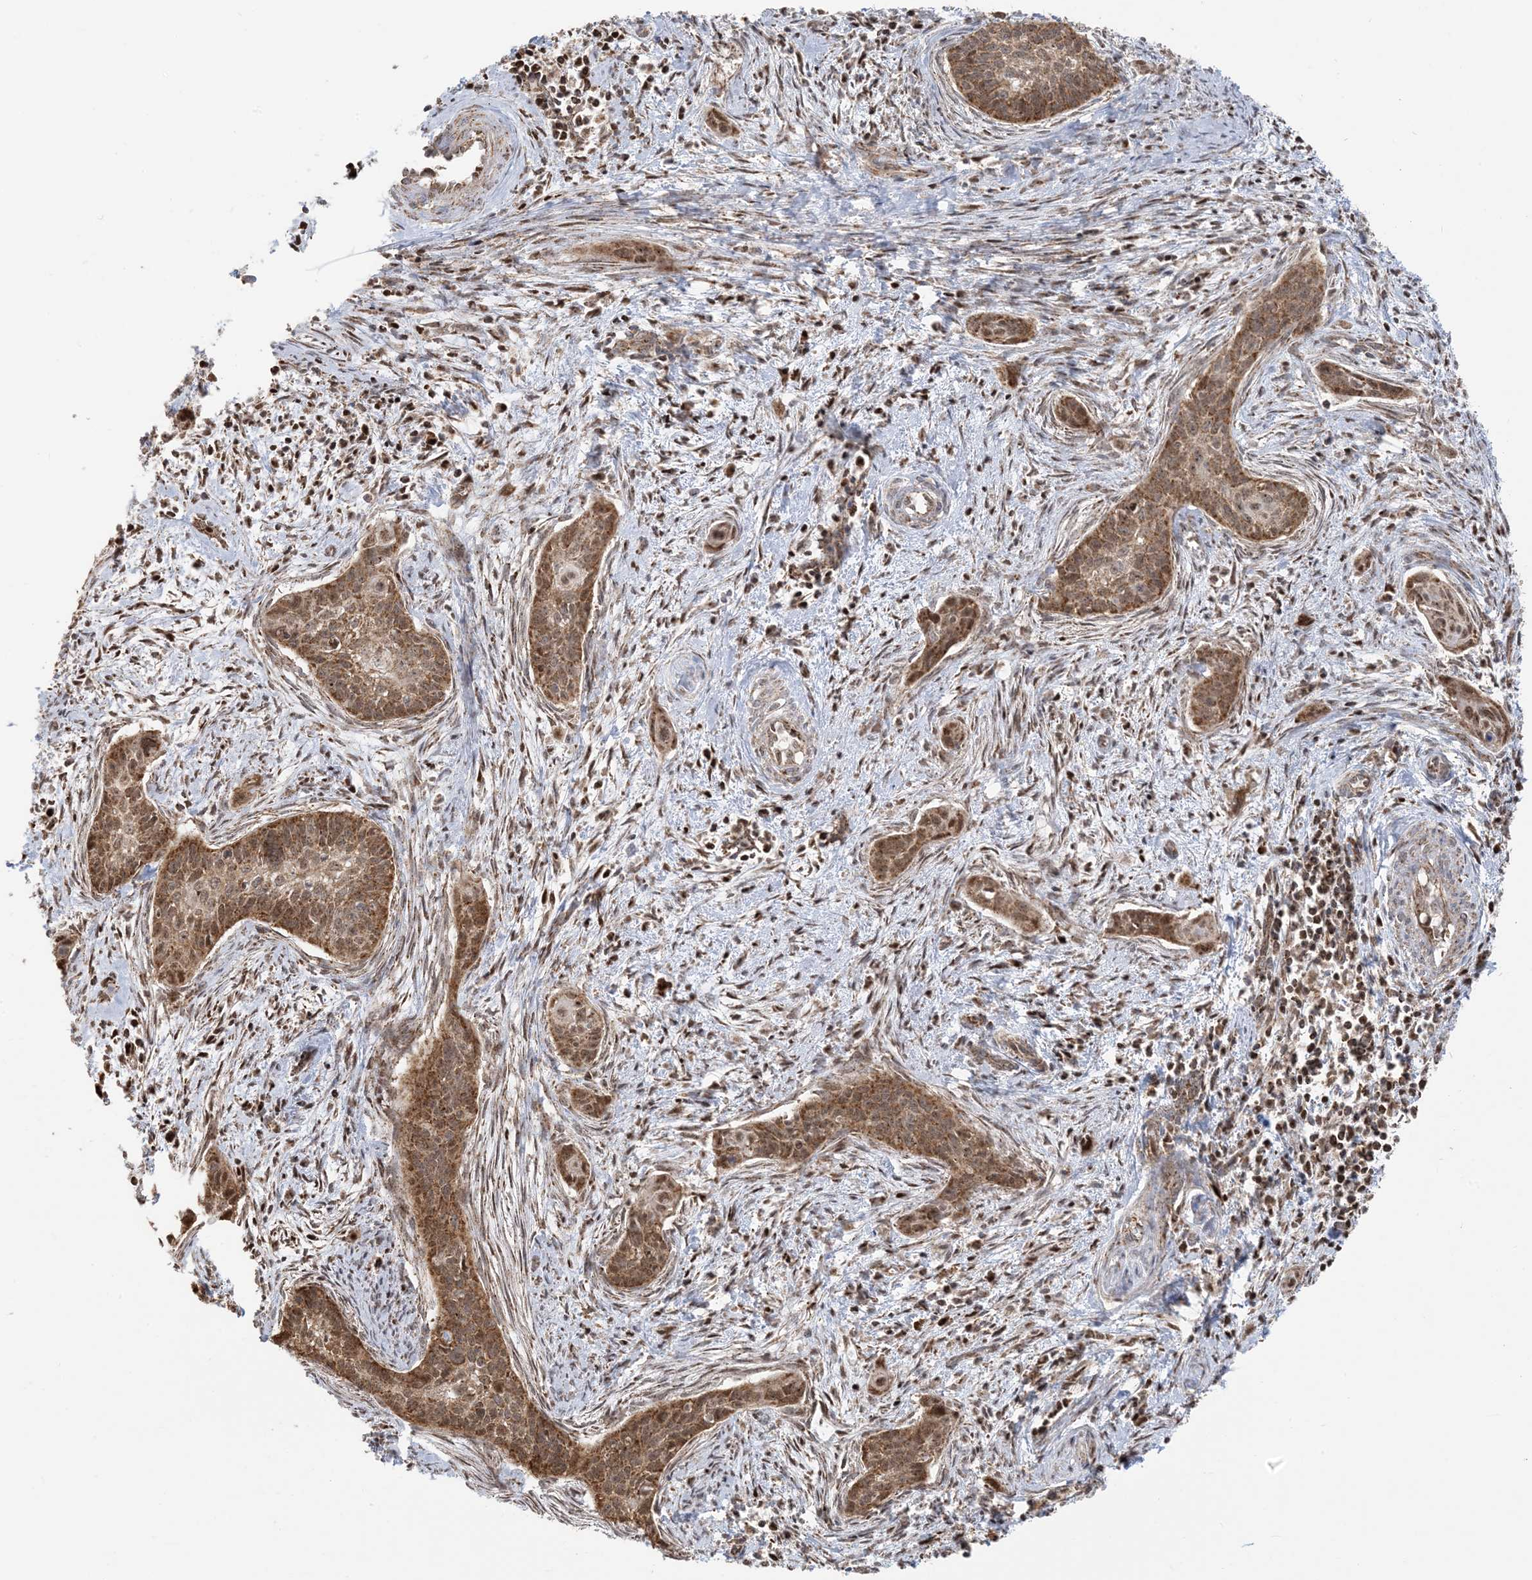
{"staining": {"intensity": "moderate", "quantity": ">75%", "location": "cytoplasmic/membranous,nuclear"}, "tissue": "cervical cancer", "cell_type": "Tumor cells", "image_type": "cancer", "snomed": [{"axis": "morphology", "description": "Squamous cell carcinoma, NOS"}, {"axis": "topography", "description": "Cervix"}], "caption": "IHC of cervical cancer reveals medium levels of moderate cytoplasmic/membranous and nuclear positivity in approximately >75% of tumor cells.", "gene": "MAPKBP1", "patient": {"sex": "female", "age": 33}}